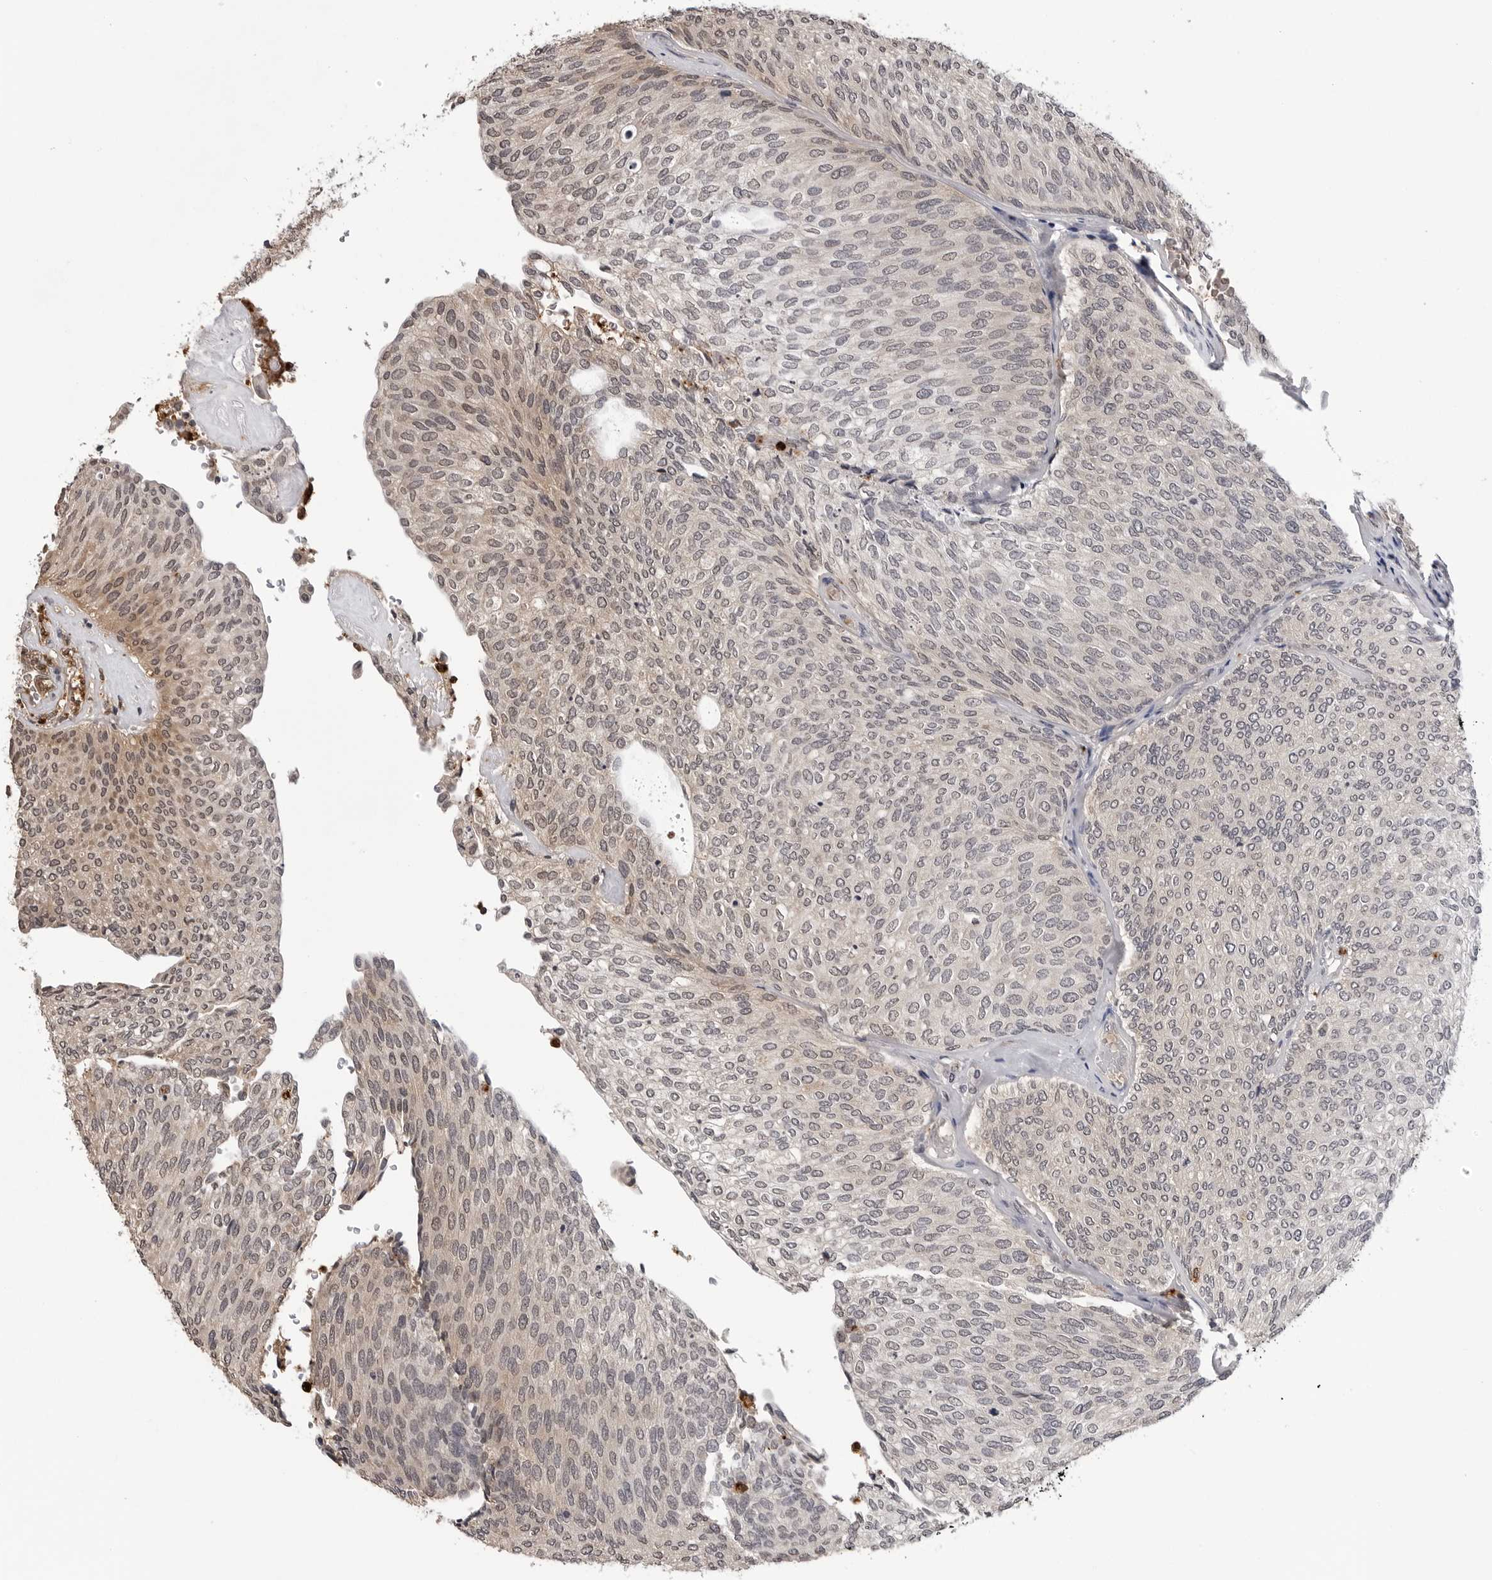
{"staining": {"intensity": "weak", "quantity": "<25%", "location": "cytoplasmic/membranous,nuclear"}, "tissue": "urothelial cancer", "cell_type": "Tumor cells", "image_type": "cancer", "snomed": [{"axis": "morphology", "description": "Urothelial carcinoma, Low grade"}, {"axis": "topography", "description": "Urinary bladder"}], "caption": "This is a photomicrograph of IHC staining of urothelial cancer, which shows no staining in tumor cells.", "gene": "TRMT13", "patient": {"sex": "female", "age": 79}}